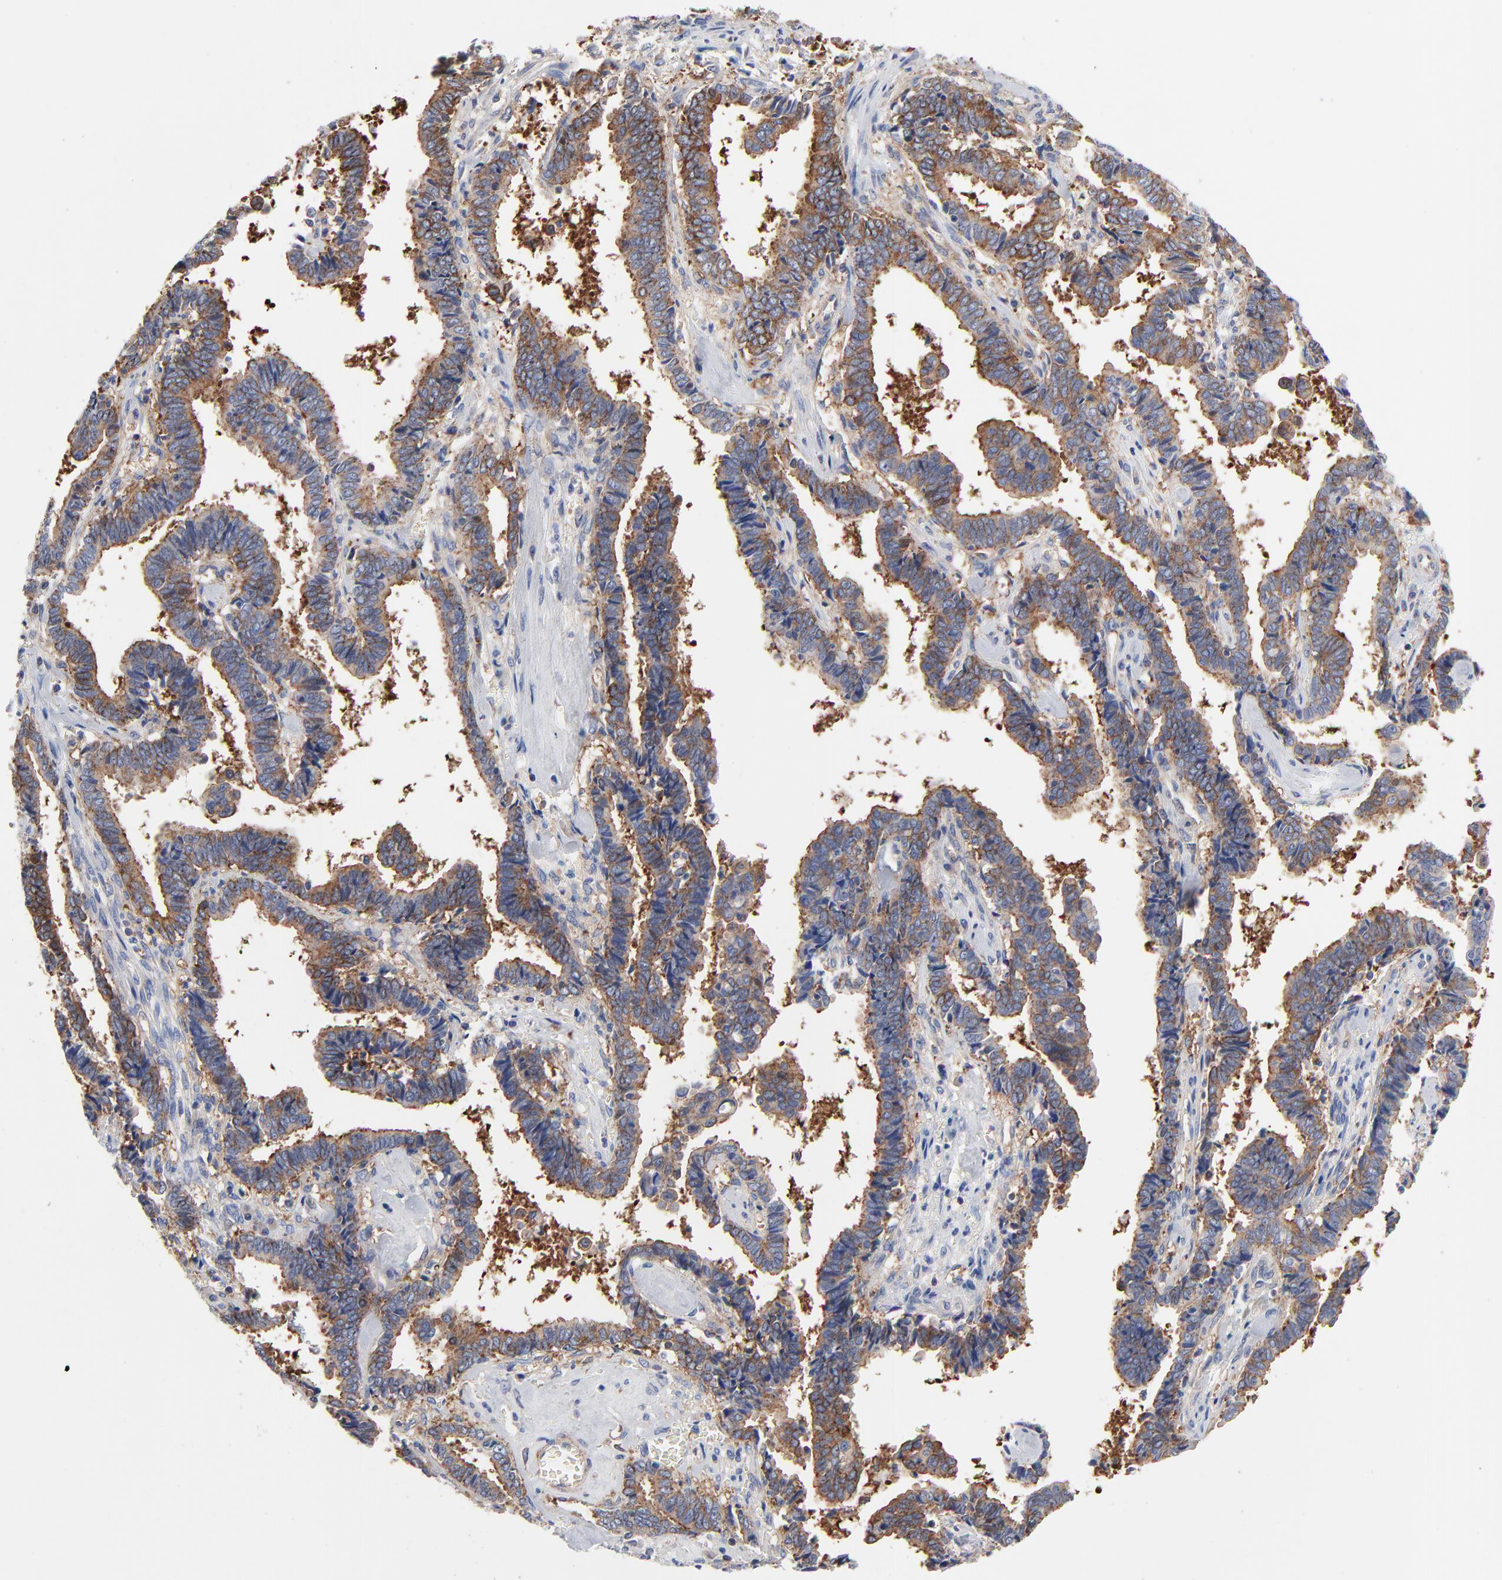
{"staining": {"intensity": "strong", "quantity": ">75%", "location": "cytoplasmic/membranous"}, "tissue": "liver cancer", "cell_type": "Tumor cells", "image_type": "cancer", "snomed": [{"axis": "morphology", "description": "Cholangiocarcinoma"}, {"axis": "topography", "description": "Liver"}], "caption": "Protein staining shows strong cytoplasmic/membranous staining in approximately >75% of tumor cells in cholangiocarcinoma (liver).", "gene": "CD2AP", "patient": {"sex": "male", "age": 57}}